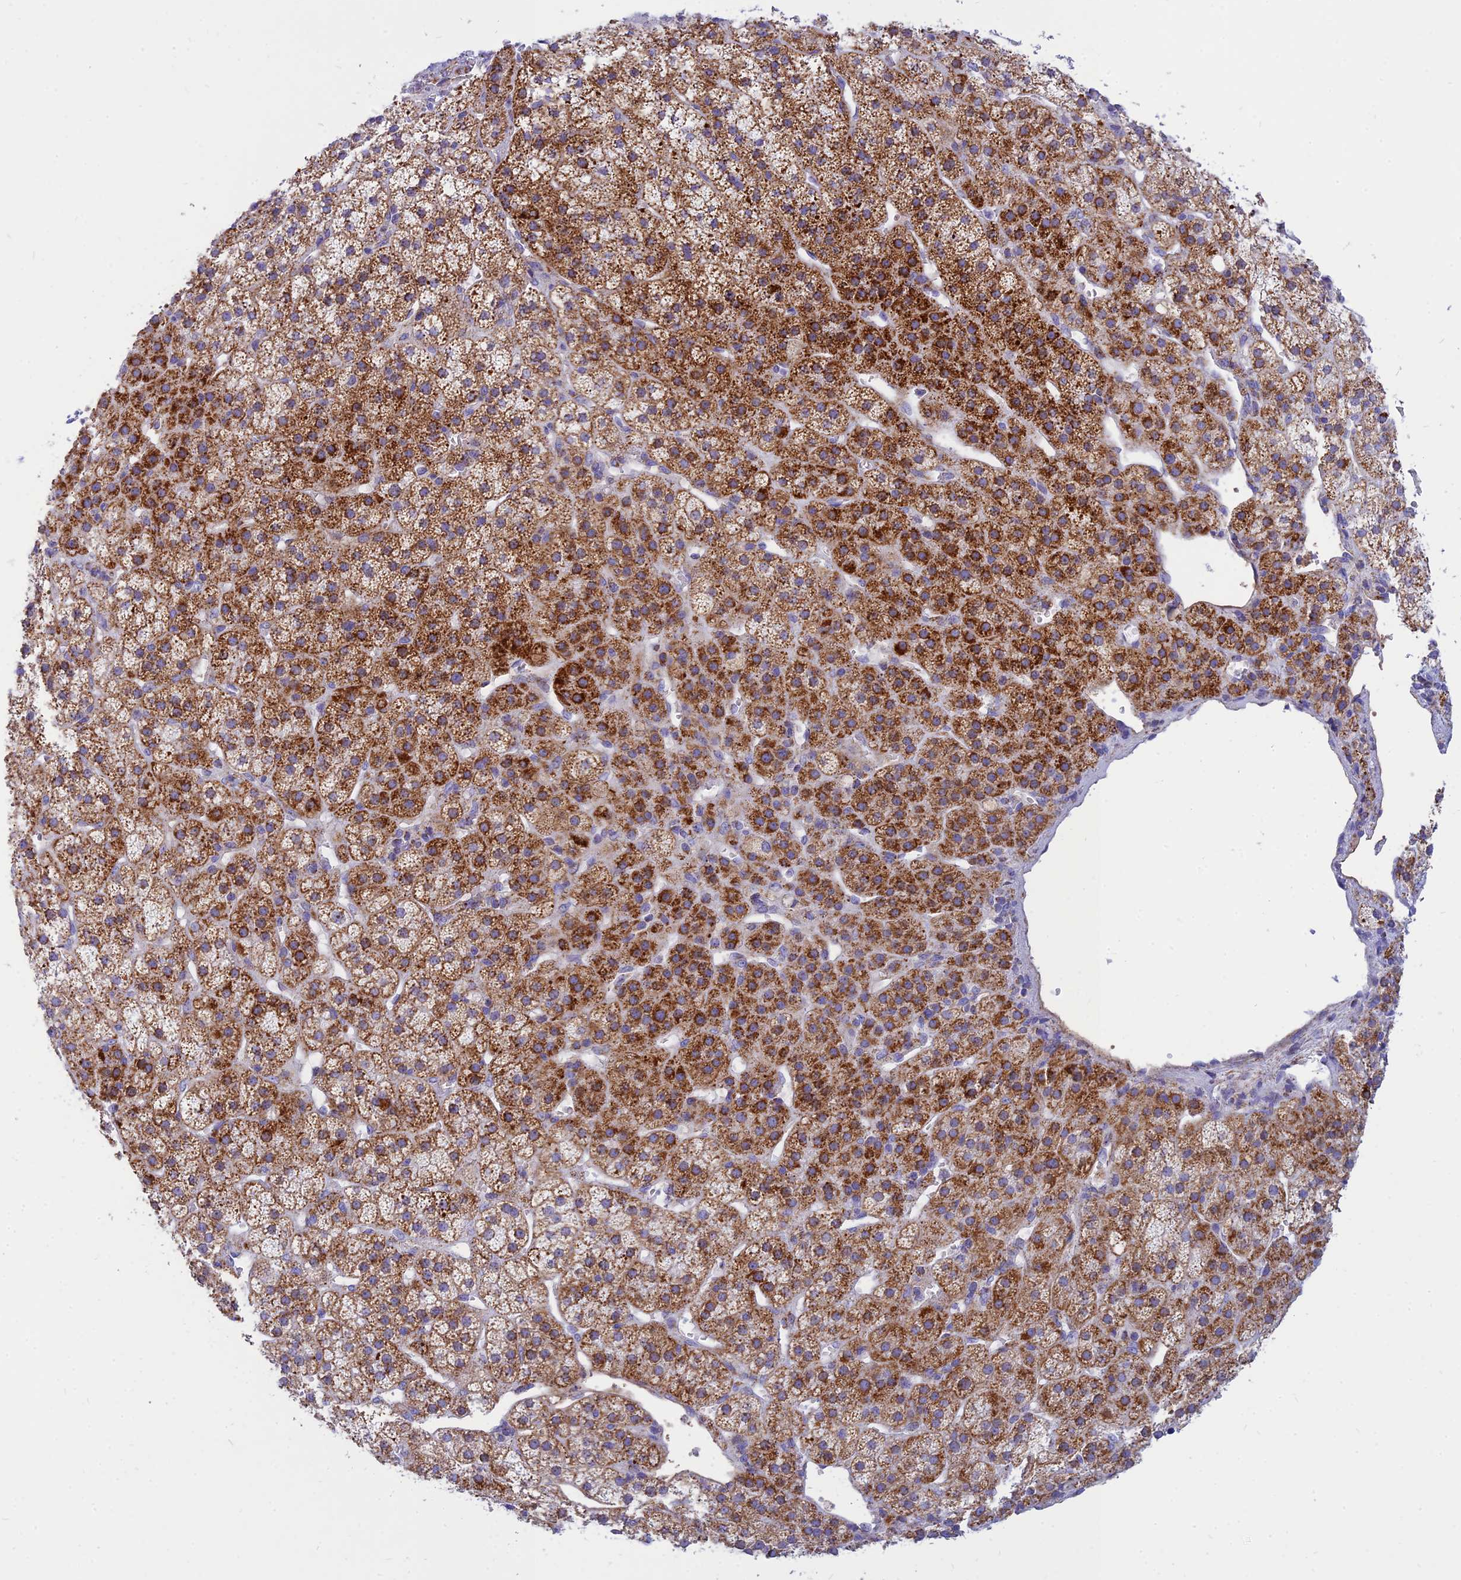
{"staining": {"intensity": "strong", "quantity": "25%-75%", "location": "cytoplasmic/membranous"}, "tissue": "adrenal gland", "cell_type": "Glandular cells", "image_type": "normal", "snomed": [{"axis": "morphology", "description": "Normal tissue, NOS"}, {"axis": "topography", "description": "Adrenal gland"}], "caption": "Immunohistochemical staining of unremarkable adrenal gland reveals 25%-75% levels of strong cytoplasmic/membranous protein staining in about 25%-75% of glandular cells. The staining is performed using DAB brown chromogen to label protein expression. The nuclei are counter-stained blue using hematoxylin.", "gene": "PACC1", "patient": {"sex": "female", "age": 70}}